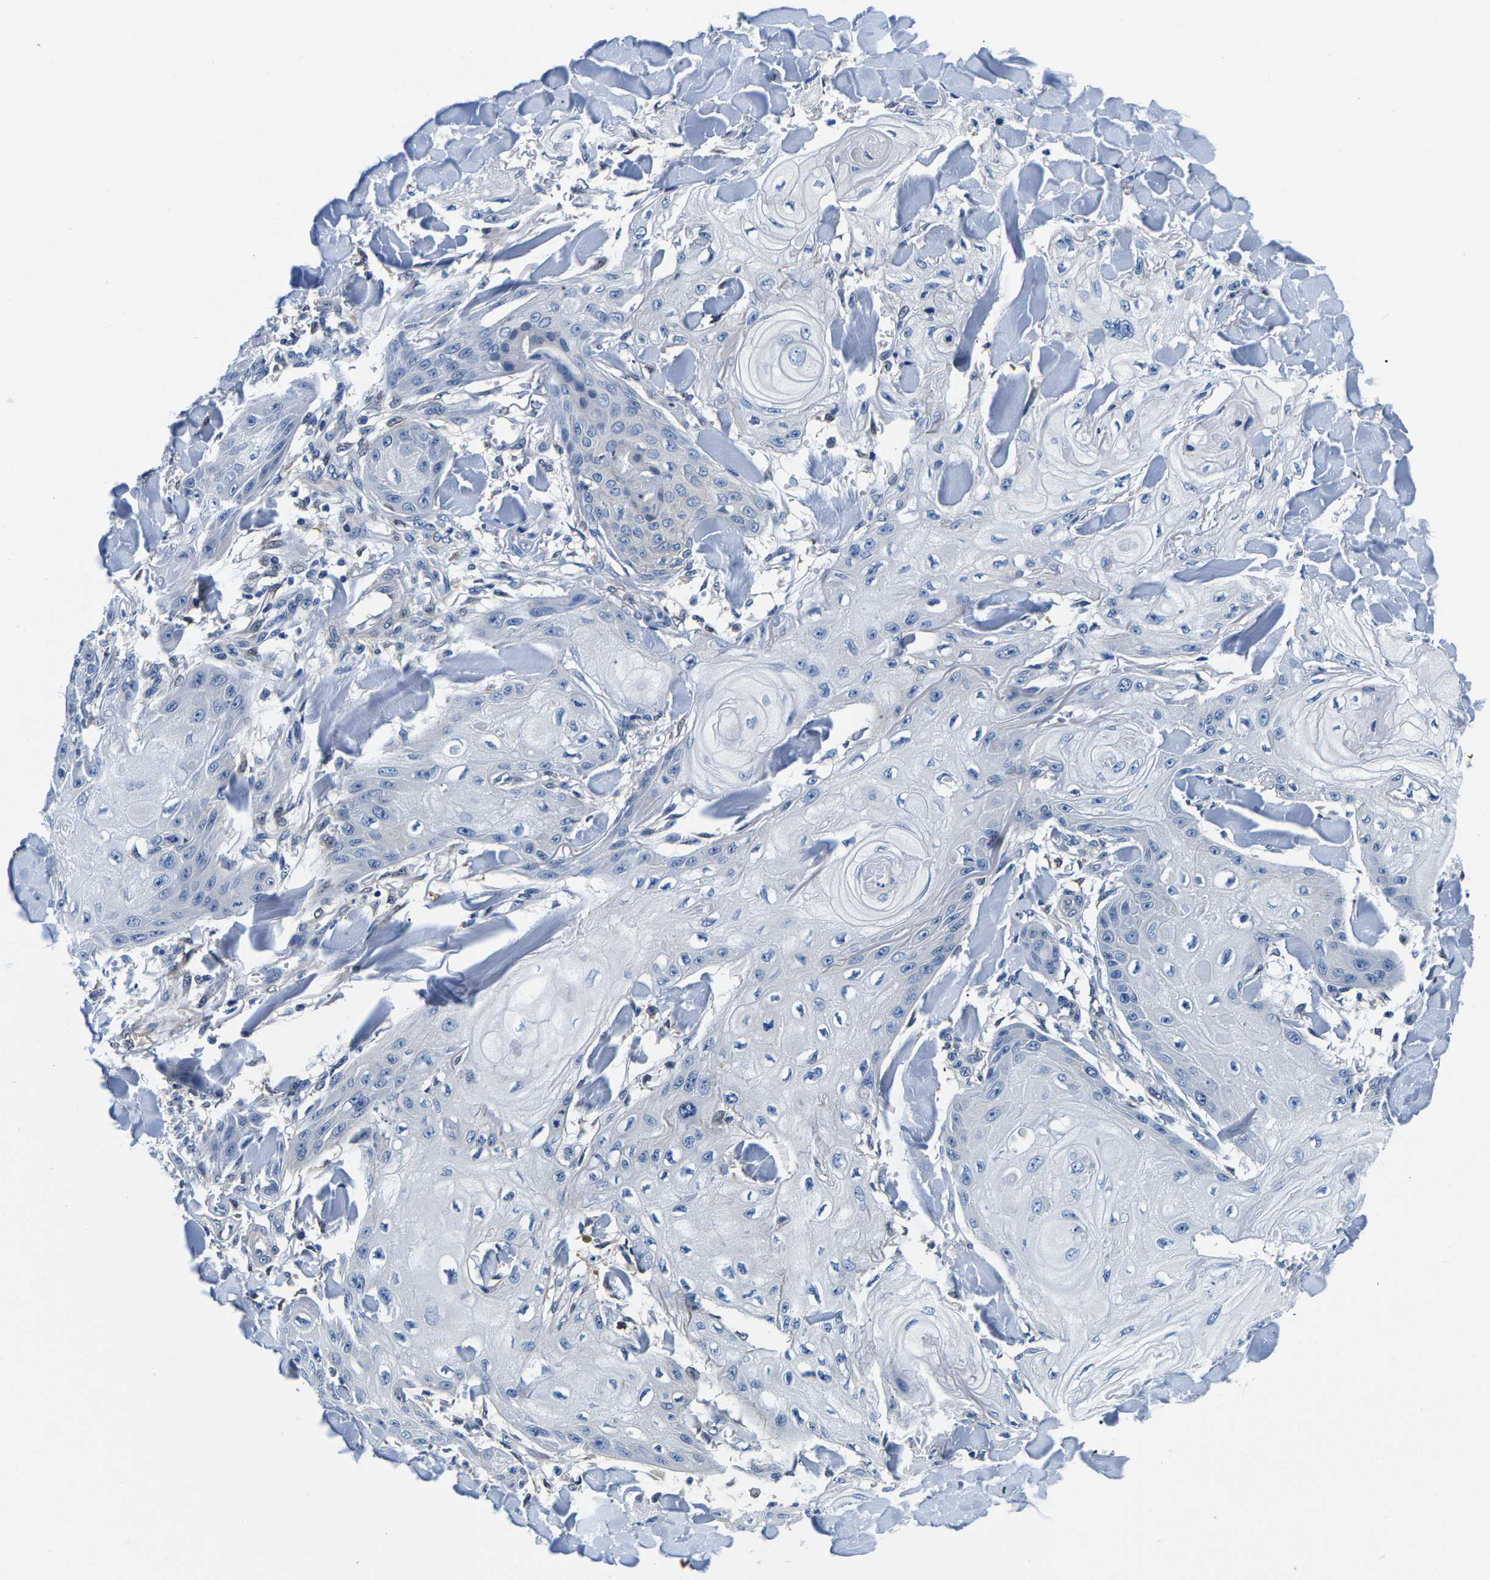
{"staining": {"intensity": "negative", "quantity": "none", "location": "none"}, "tissue": "skin cancer", "cell_type": "Tumor cells", "image_type": "cancer", "snomed": [{"axis": "morphology", "description": "Squamous cell carcinoma, NOS"}, {"axis": "topography", "description": "Skin"}], "caption": "This is an immunohistochemistry histopathology image of human skin squamous cell carcinoma. There is no expression in tumor cells.", "gene": "ACO1", "patient": {"sex": "male", "age": 74}}